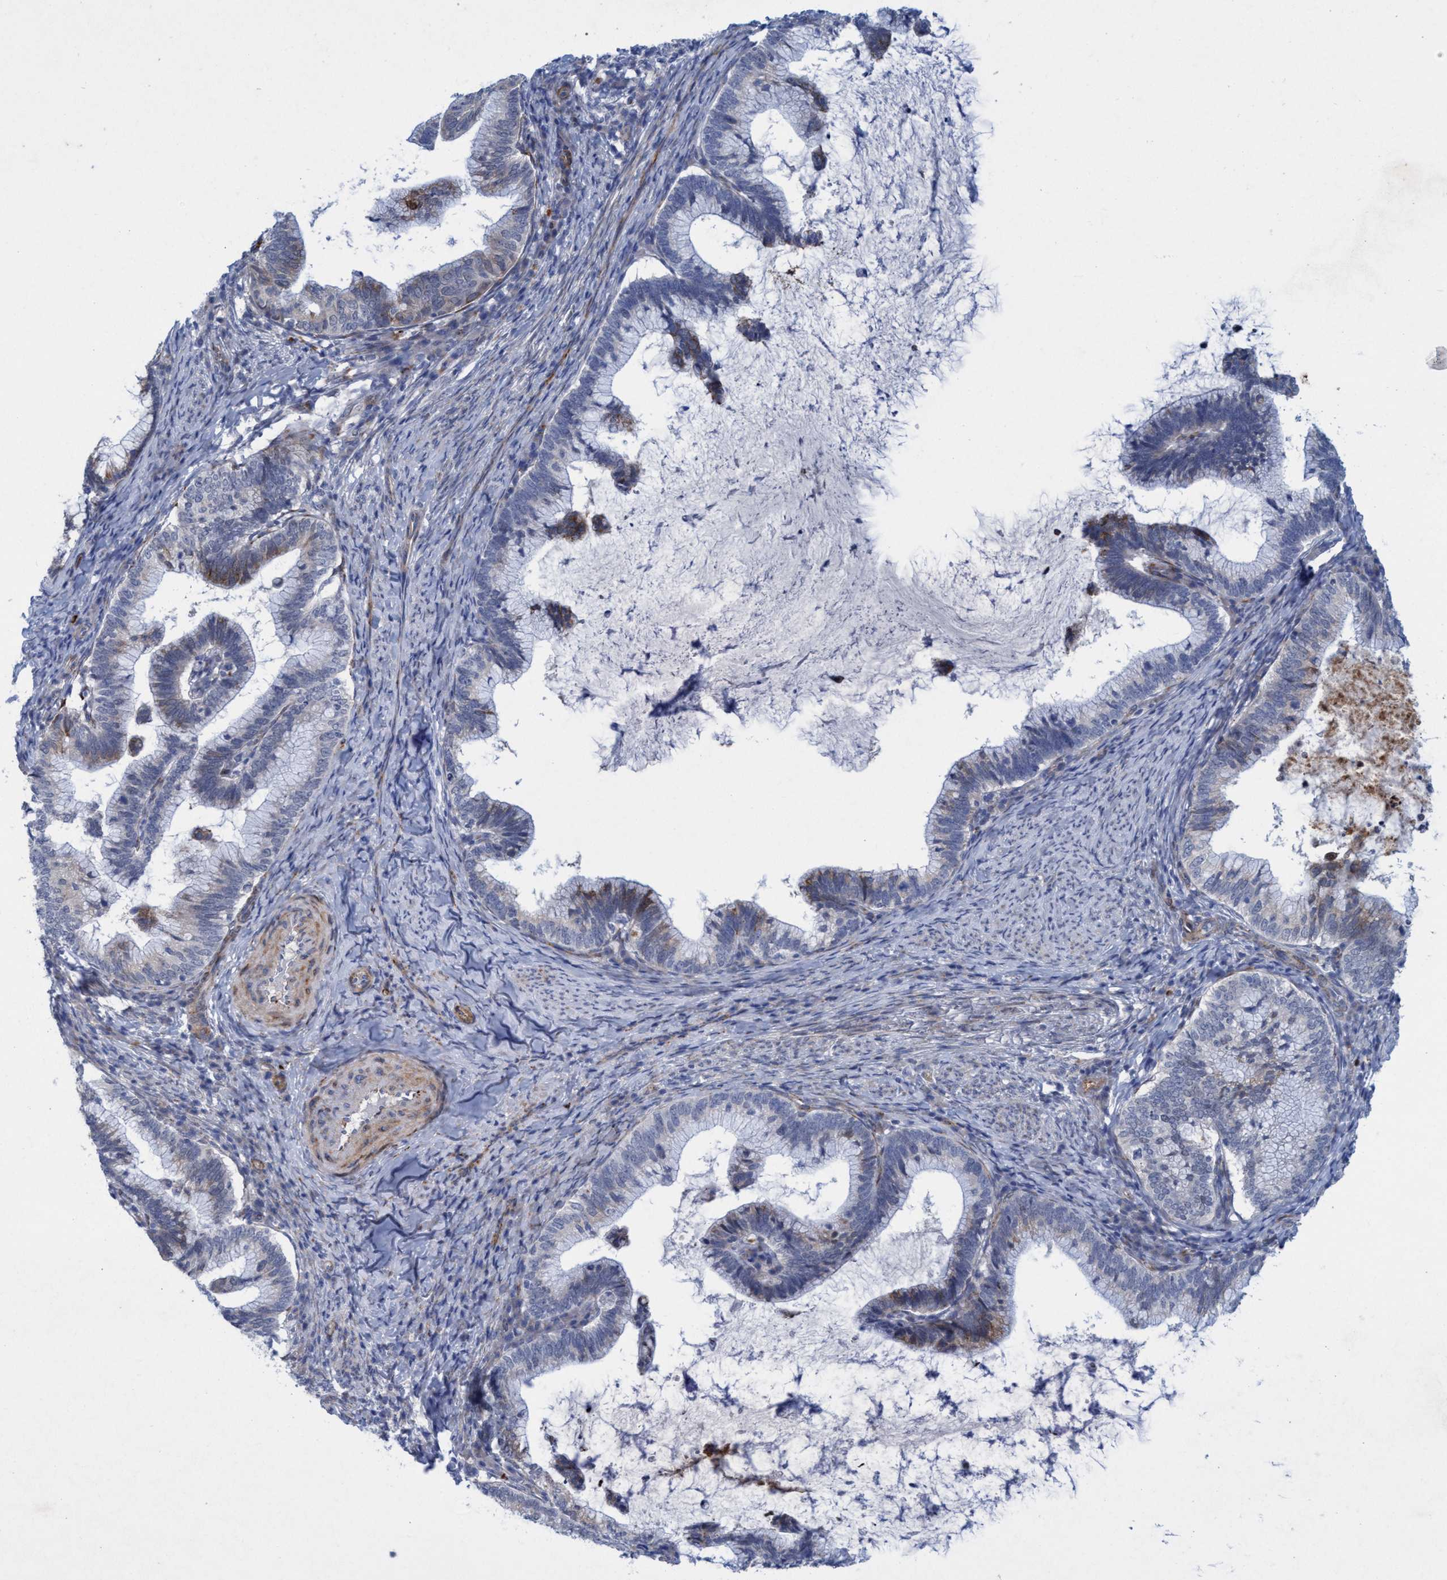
{"staining": {"intensity": "moderate", "quantity": "<25%", "location": "cytoplasmic/membranous"}, "tissue": "cervical cancer", "cell_type": "Tumor cells", "image_type": "cancer", "snomed": [{"axis": "morphology", "description": "Adenocarcinoma, NOS"}, {"axis": "topography", "description": "Cervix"}], "caption": "IHC staining of cervical adenocarcinoma, which shows low levels of moderate cytoplasmic/membranous positivity in about <25% of tumor cells indicating moderate cytoplasmic/membranous protein positivity. The staining was performed using DAB (3,3'-diaminobenzidine) (brown) for protein detection and nuclei were counterstained in hematoxylin (blue).", "gene": "SLC43A2", "patient": {"sex": "female", "age": 36}}